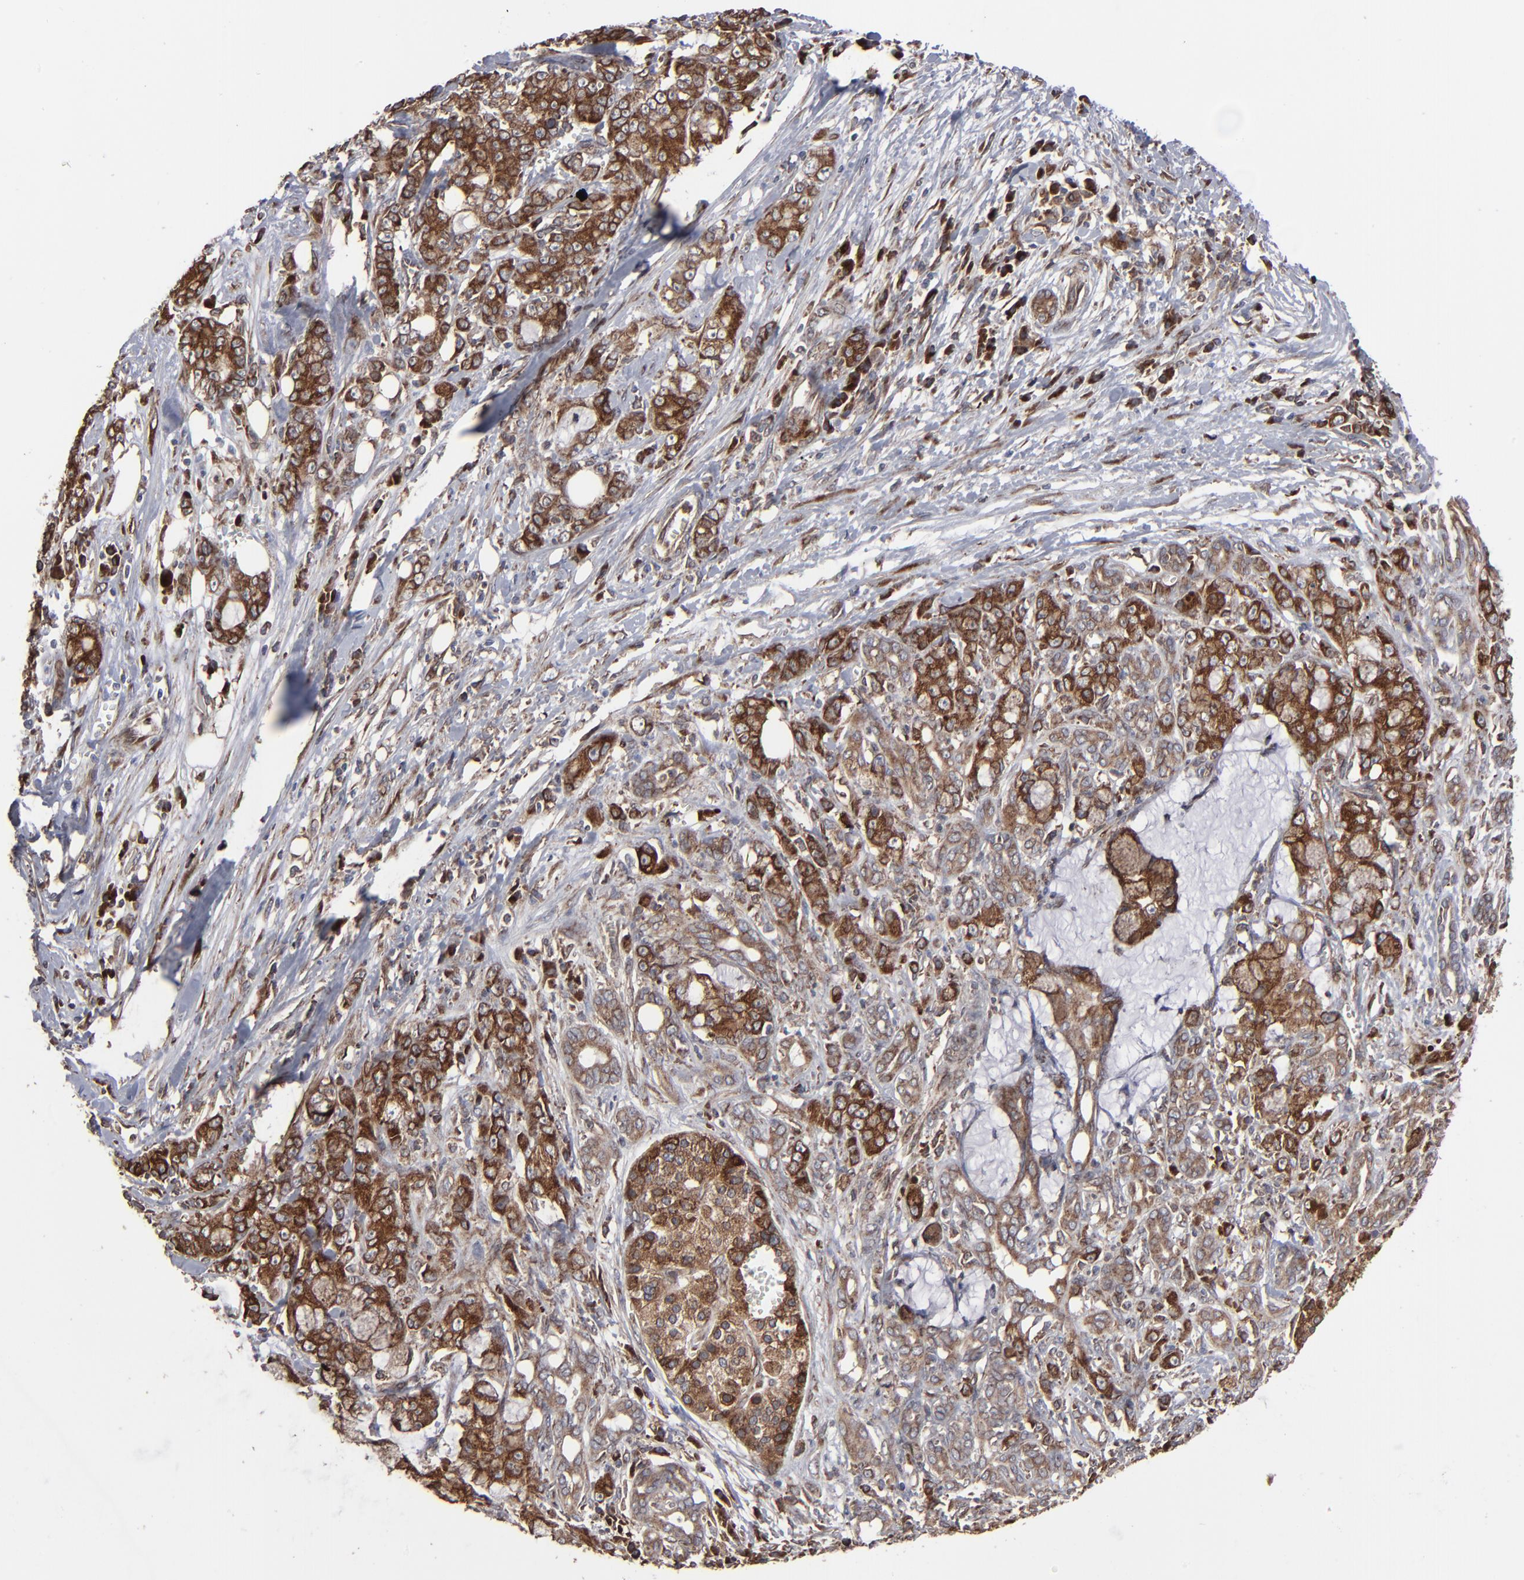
{"staining": {"intensity": "strong", "quantity": "25%-75%", "location": "cytoplasmic/membranous"}, "tissue": "pancreatic cancer", "cell_type": "Tumor cells", "image_type": "cancer", "snomed": [{"axis": "morphology", "description": "Adenocarcinoma, NOS"}, {"axis": "topography", "description": "Pancreas"}], "caption": "Brown immunohistochemical staining in pancreatic adenocarcinoma shows strong cytoplasmic/membranous staining in approximately 25%-75% of tumor cells.", "gene": "CNIH1", "patient": {"sex": "female", "age": 73}}